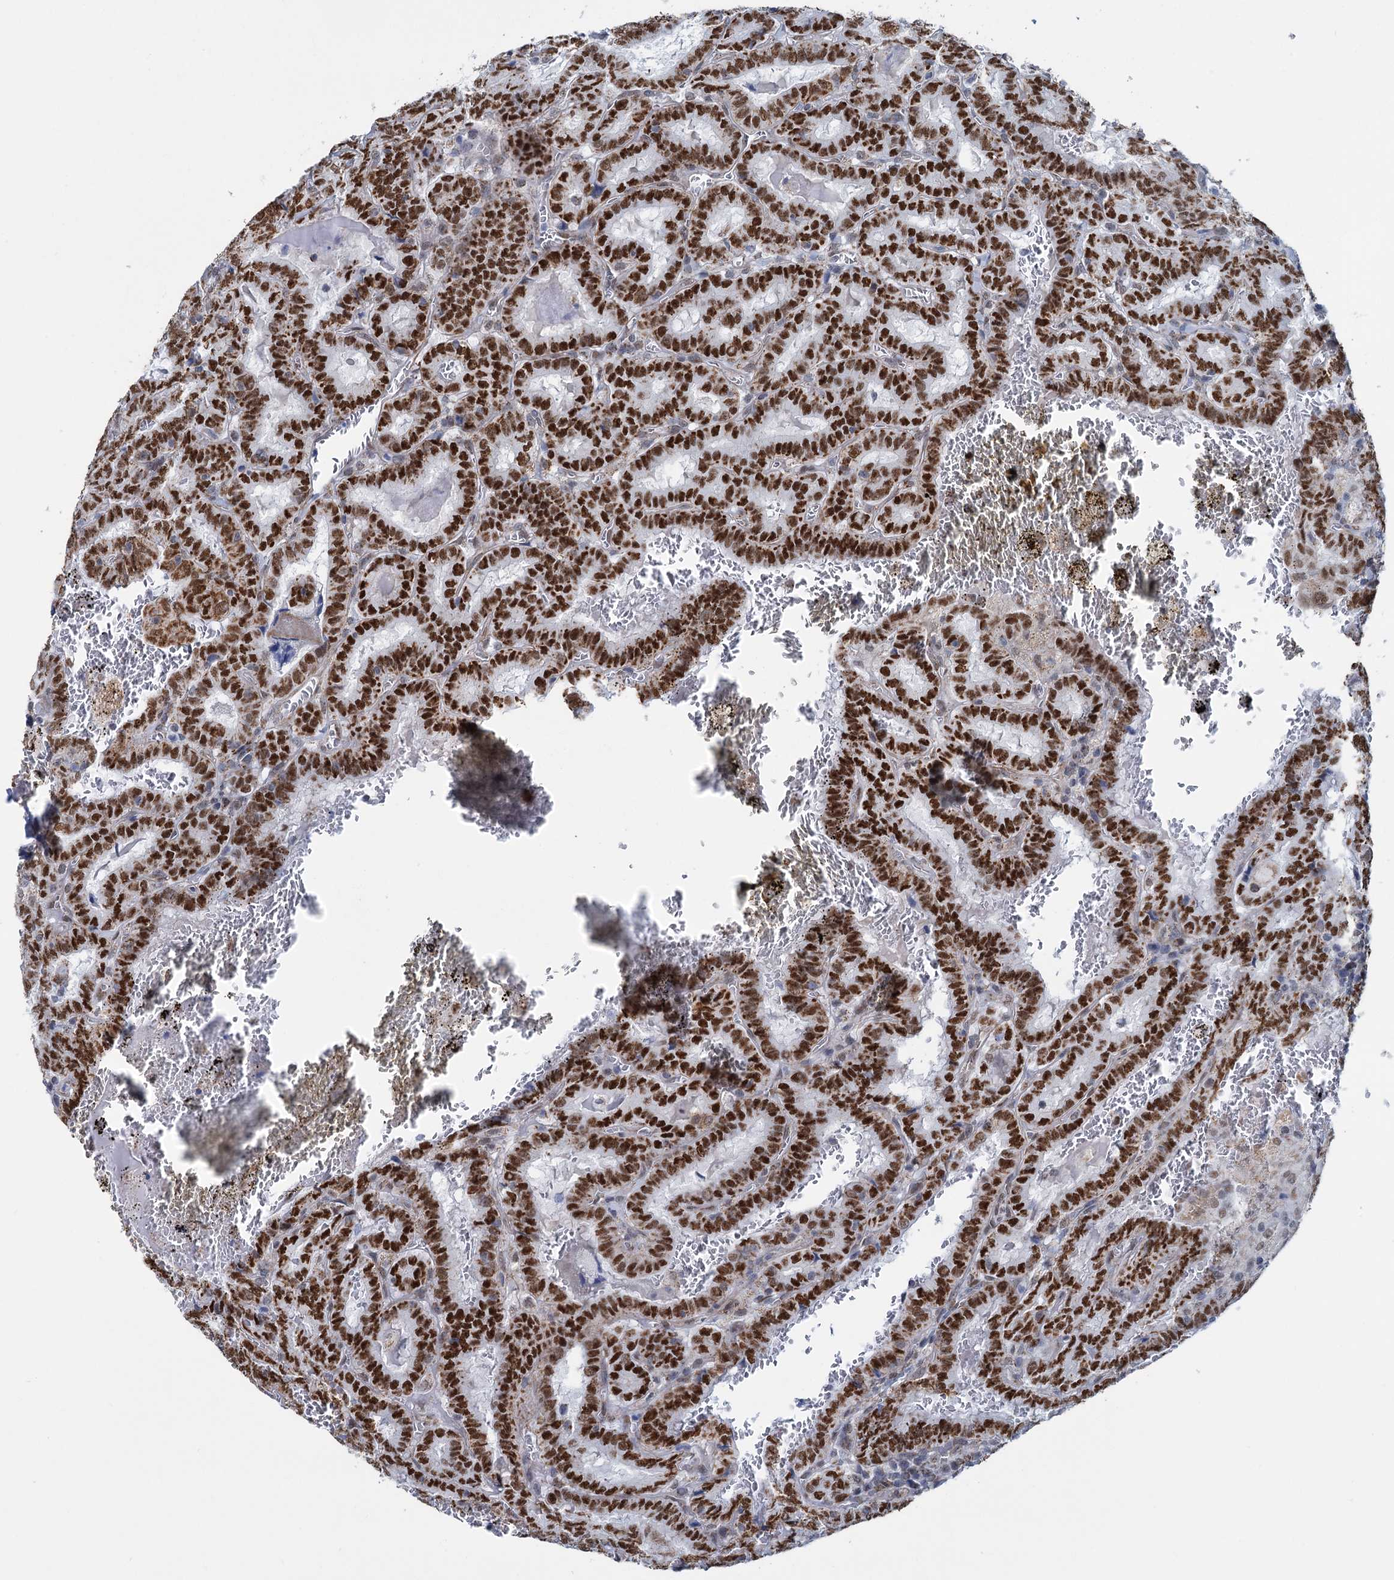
{"staining": {"intensity": "strong", "quantity": ">75%", "location": "cytoplasmic/membranous,nuclear"}, "tissue": "thyroid cancer", "cell_type": "Tumor cells", "image_type": "cancer", "snomed": [{"axis": "morphology", "description": "Papillary adenocarcinoma, NOS"}, {"axis": "topography", "description": "Thyroid gland"}], "caption": "DAB immunohistochemical staining of papillary adenocarcinoma (thyroid) exhibits strong cytoplasmic/membranous and nuclear protein positivity in approximately >75% of tumor cells. (DAB IHC with brightfield microscopy, high magnification).", "gene": "MORN3", "patient": {"sex": "female", "age": 72}}